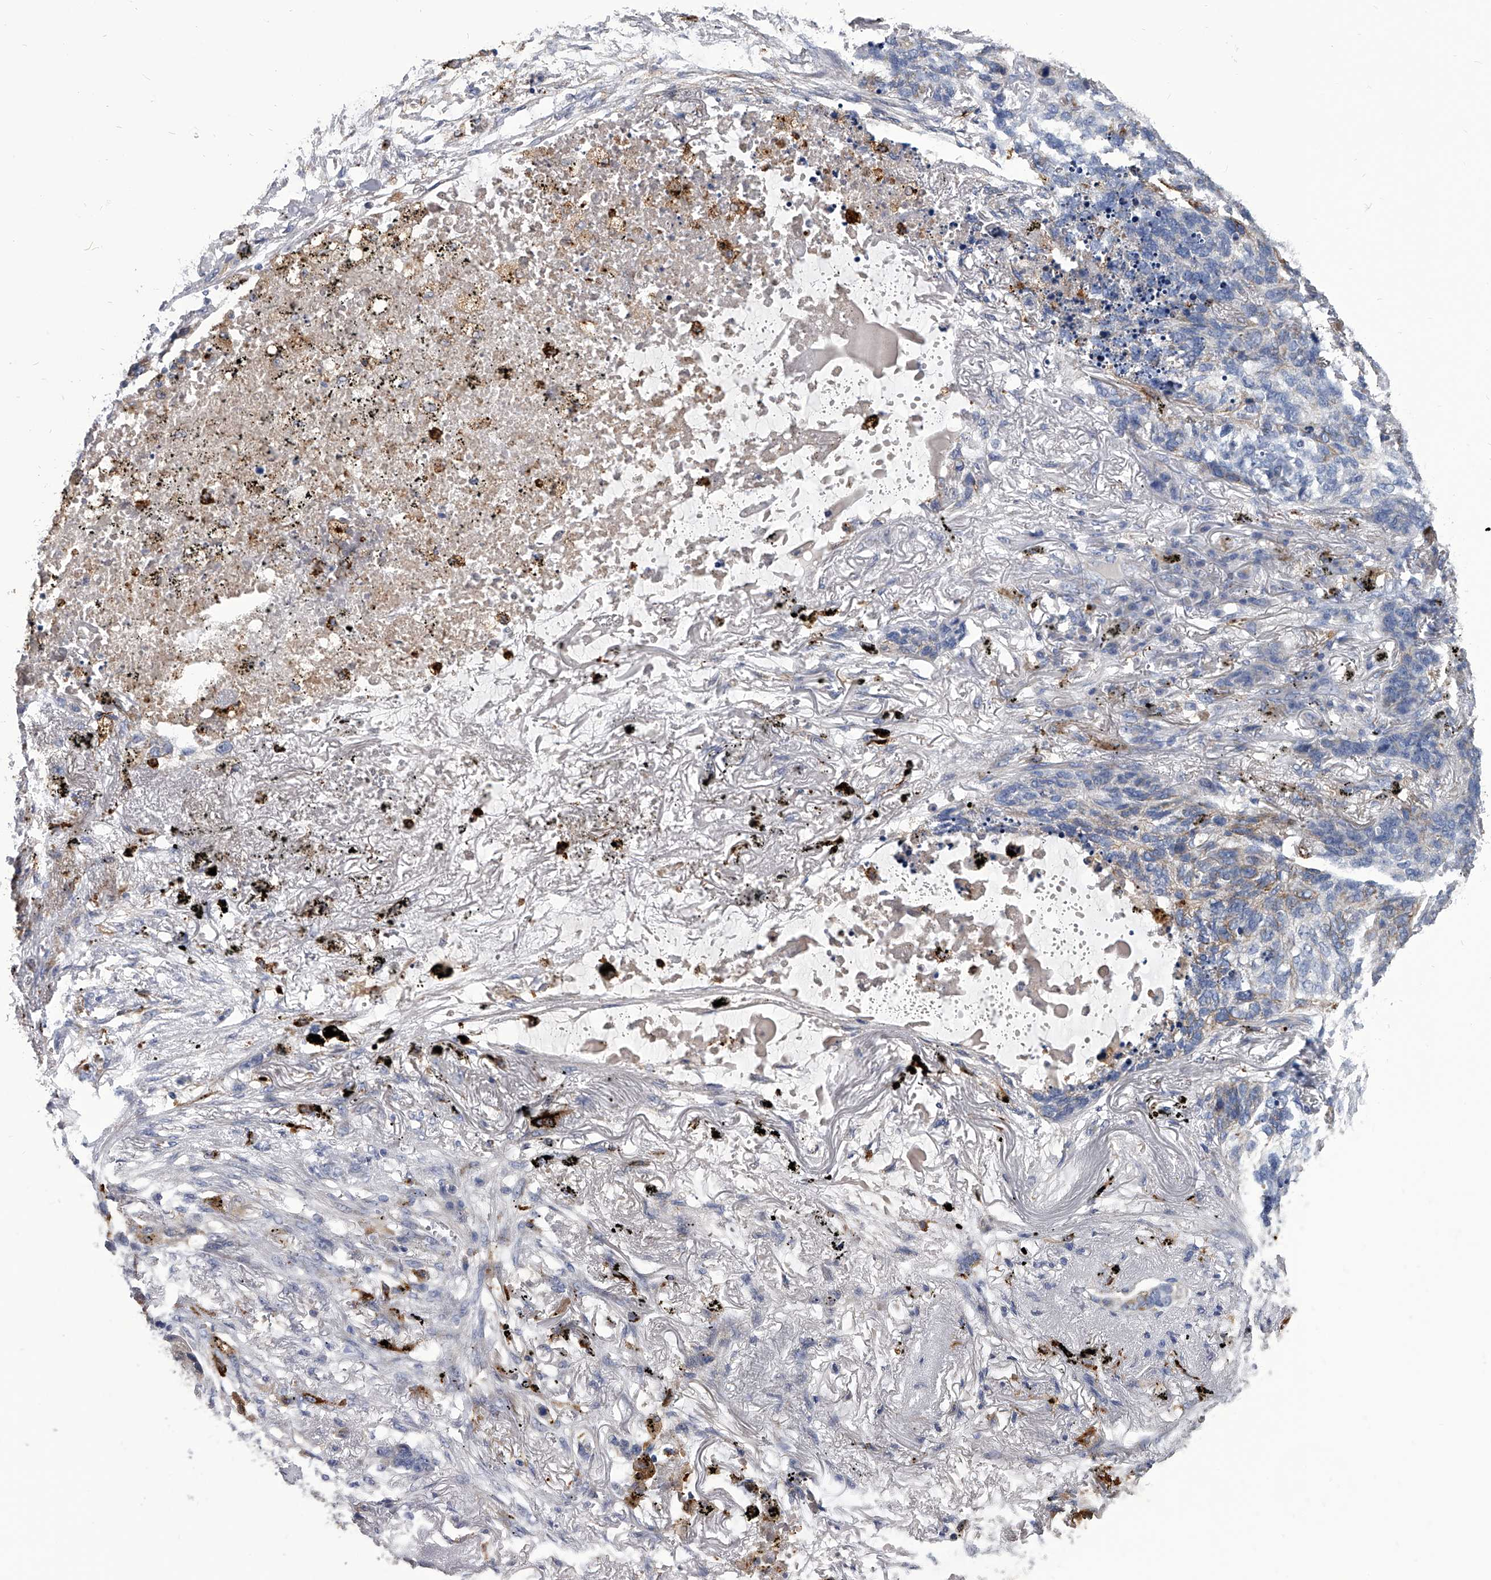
{"staining": {"intensity": "weak", "quantity": "<25%", "location": "cytoplasmic/membranous"}, "tissue": "lung cancer", "cell_type": "Tumor cells", "image_type": "cancer", "snomed": [{"axis": "morphology", "description": "Squamous cell carcinoma, NOS"}, {"axis": "topography", "description": "Lung"}], "caption": "Immunohistochemical staining of squamous cell carcinoma (lung) reveals no significant positivity in tumor cells.", "gene": "SPP1", "patient": {"sex": "female", "age": 63}}